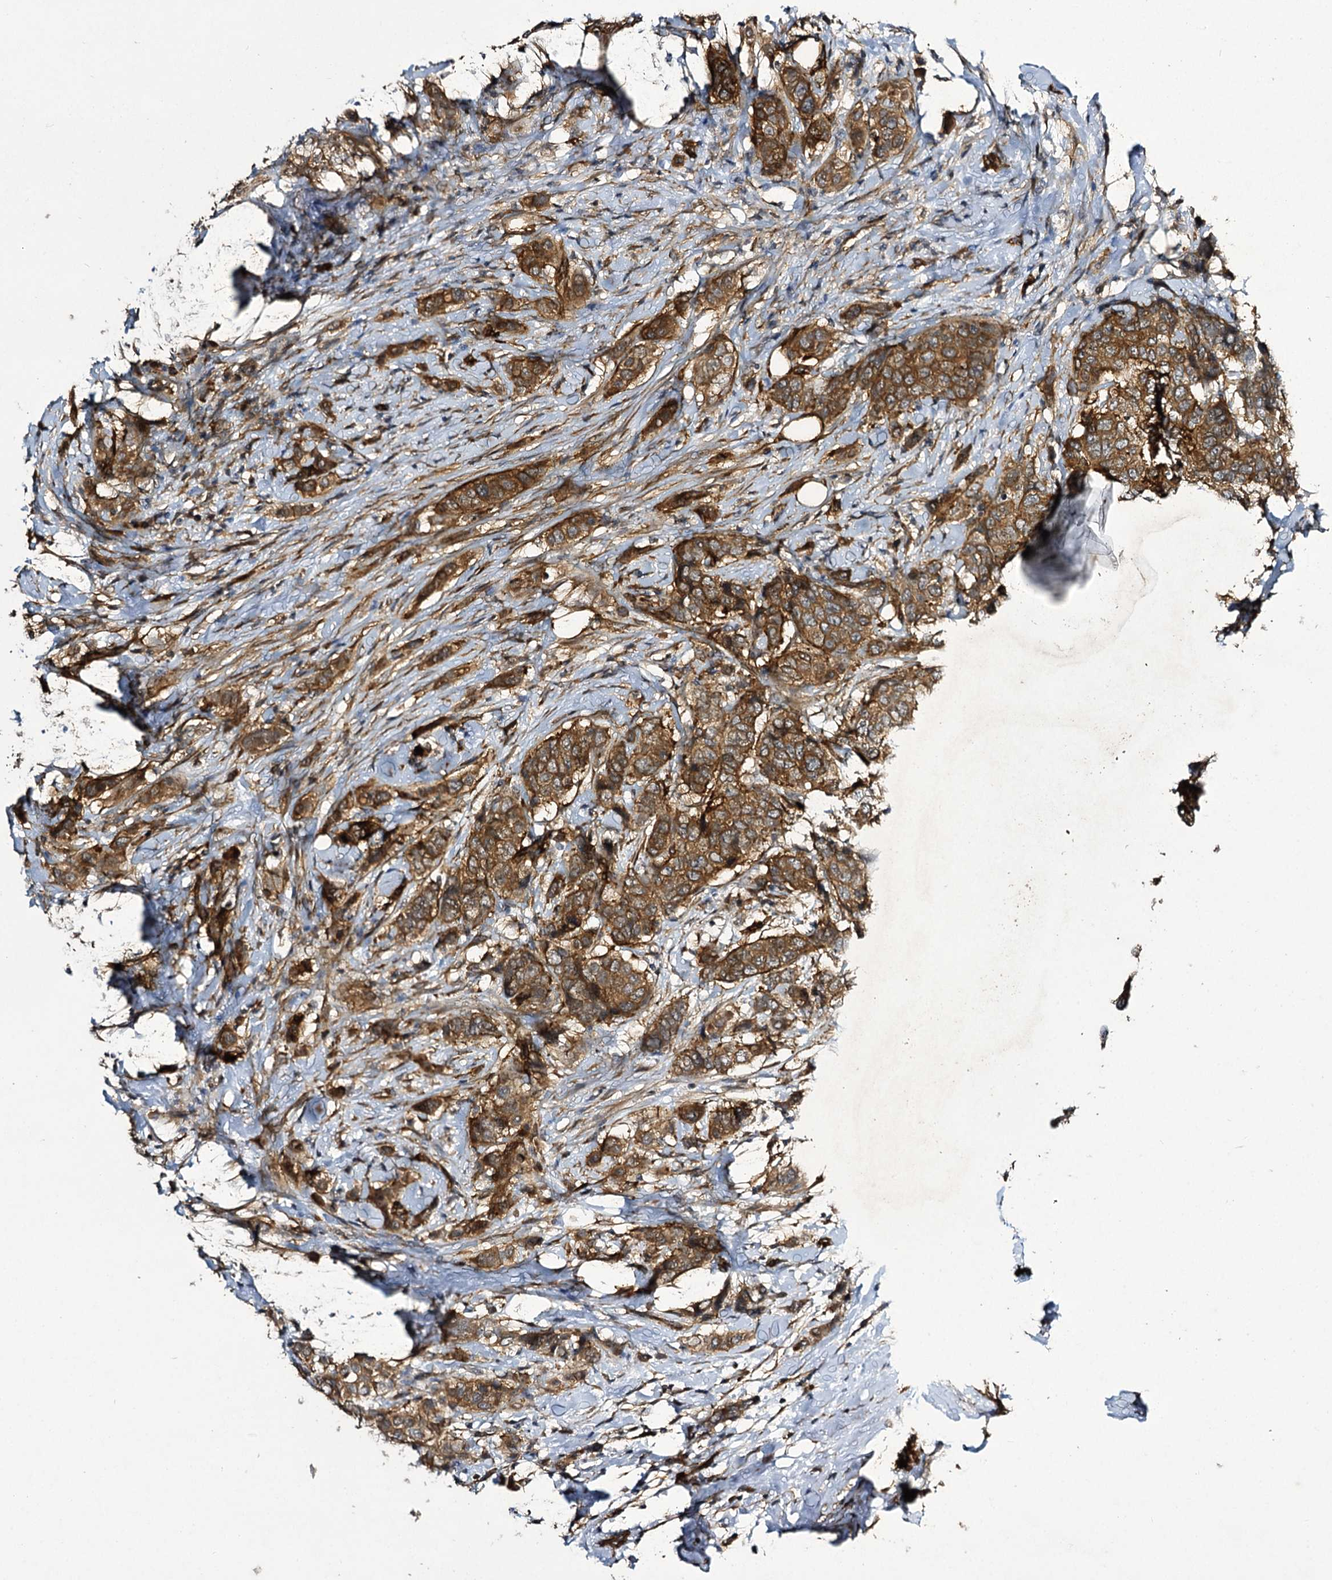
{"staining": {"intensity": "moderate", "quantity": ">75%", "location": "cytoplasmic/membranous"}, "tissue": "breast cancer", "cell_type": "Tumor cells", "image_type": "cancer", "snomed": [{"axis": "morphology", "description": "Lobular carcinoma"}, {"axis": "topography", "description": "Breast"}], "caption": "Breast cancer (lobular carcinoma) stained for a protein (brown) reveals moderate cytoplasmic/membranous positive staining in about >75% of tumor cells.", "gene": "MYO1C", "patient": {"sex": "female", "age": 51}}